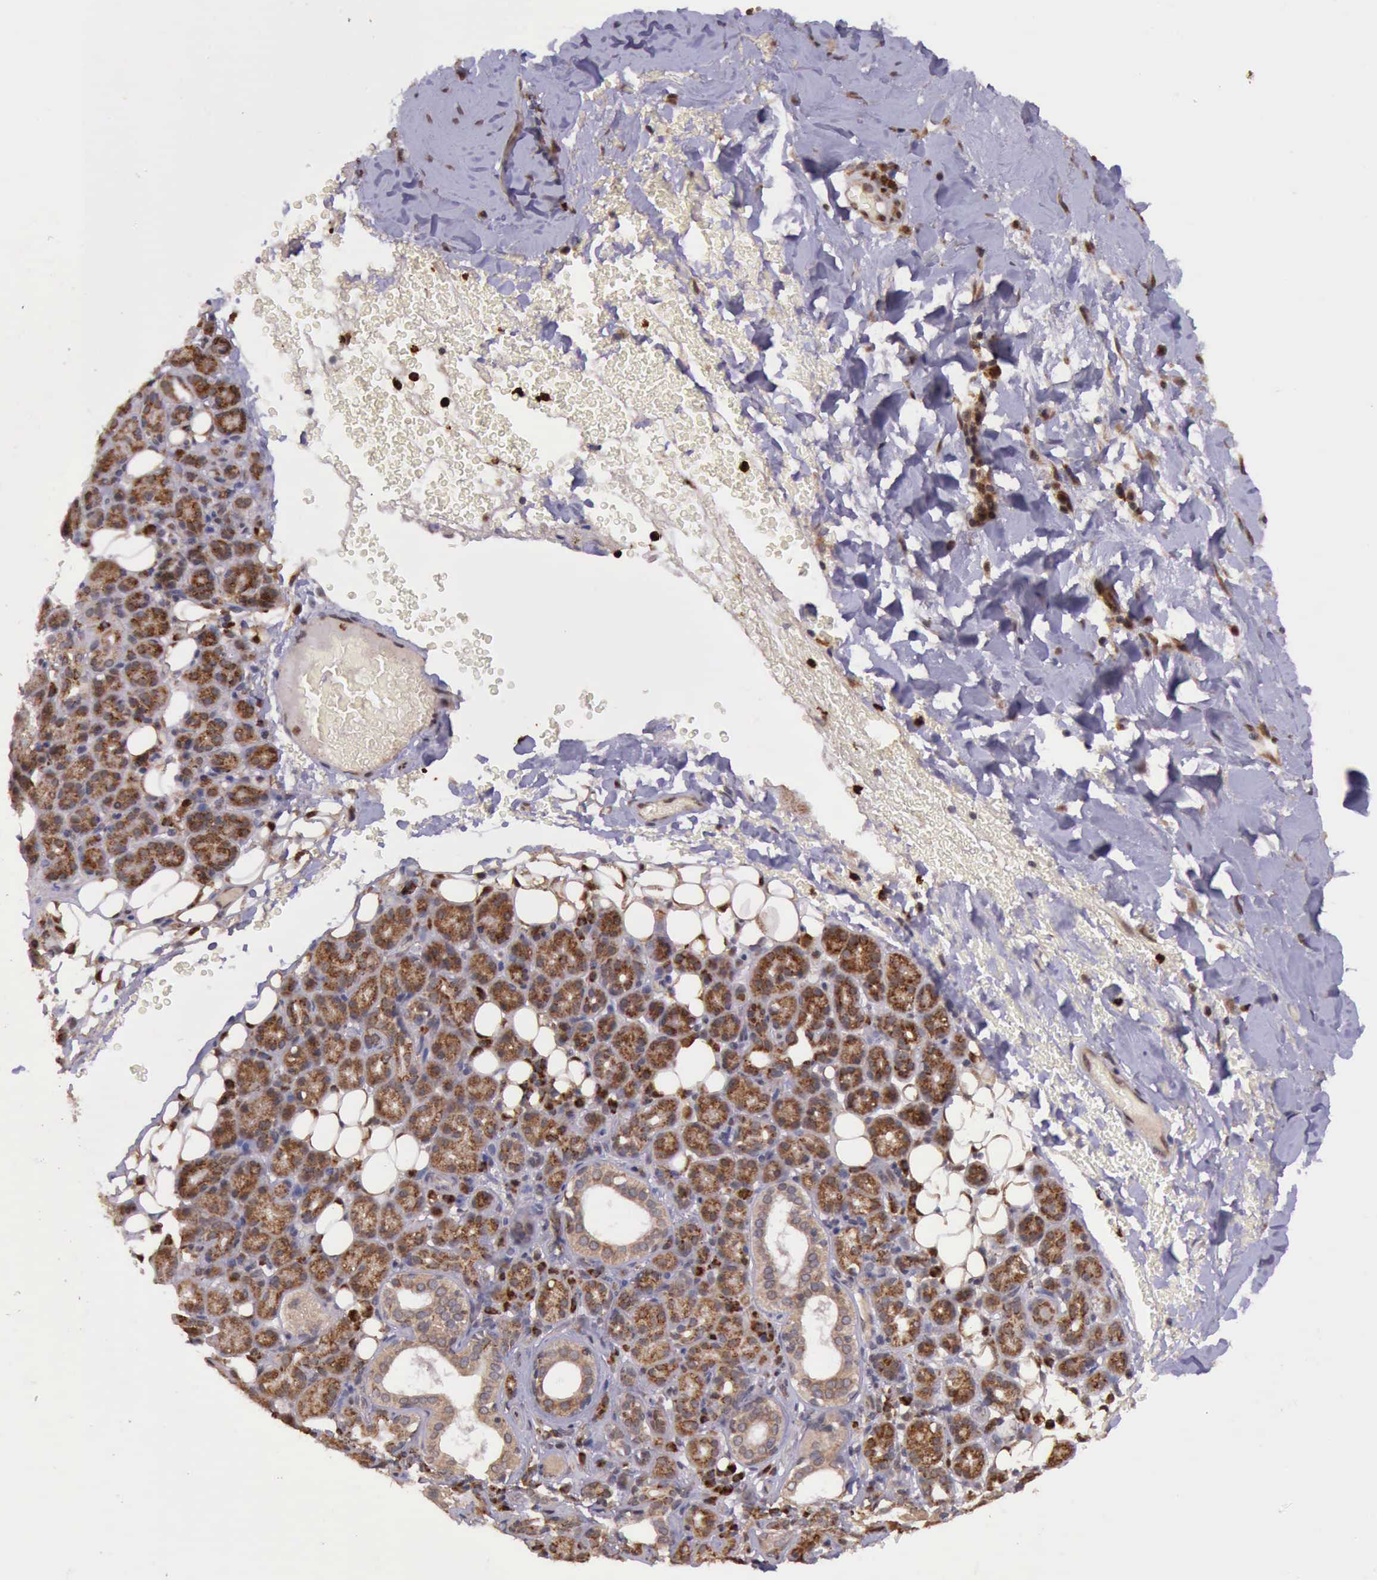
{"staining": {"intensity": "strong", "quantity": ">75%", "location": "cytoplasmic/membranous"}, "tissue": "skin cancer", "cell_type": "Tumor cells", "image_type": "cancer", "snomed": [{"axis": "morphology", "description": "Squamous cell carcinoma, NOS"}, {"axis": "topography", "description": "Skin"}], "caption": "Strong cytoplasmic/membranous protein positivity is identified in about >75% of tumor cells in skin squamous cell carcinoma.", "gene": "ARMCX3", "patient": {"sex": "male", "age": 84}}